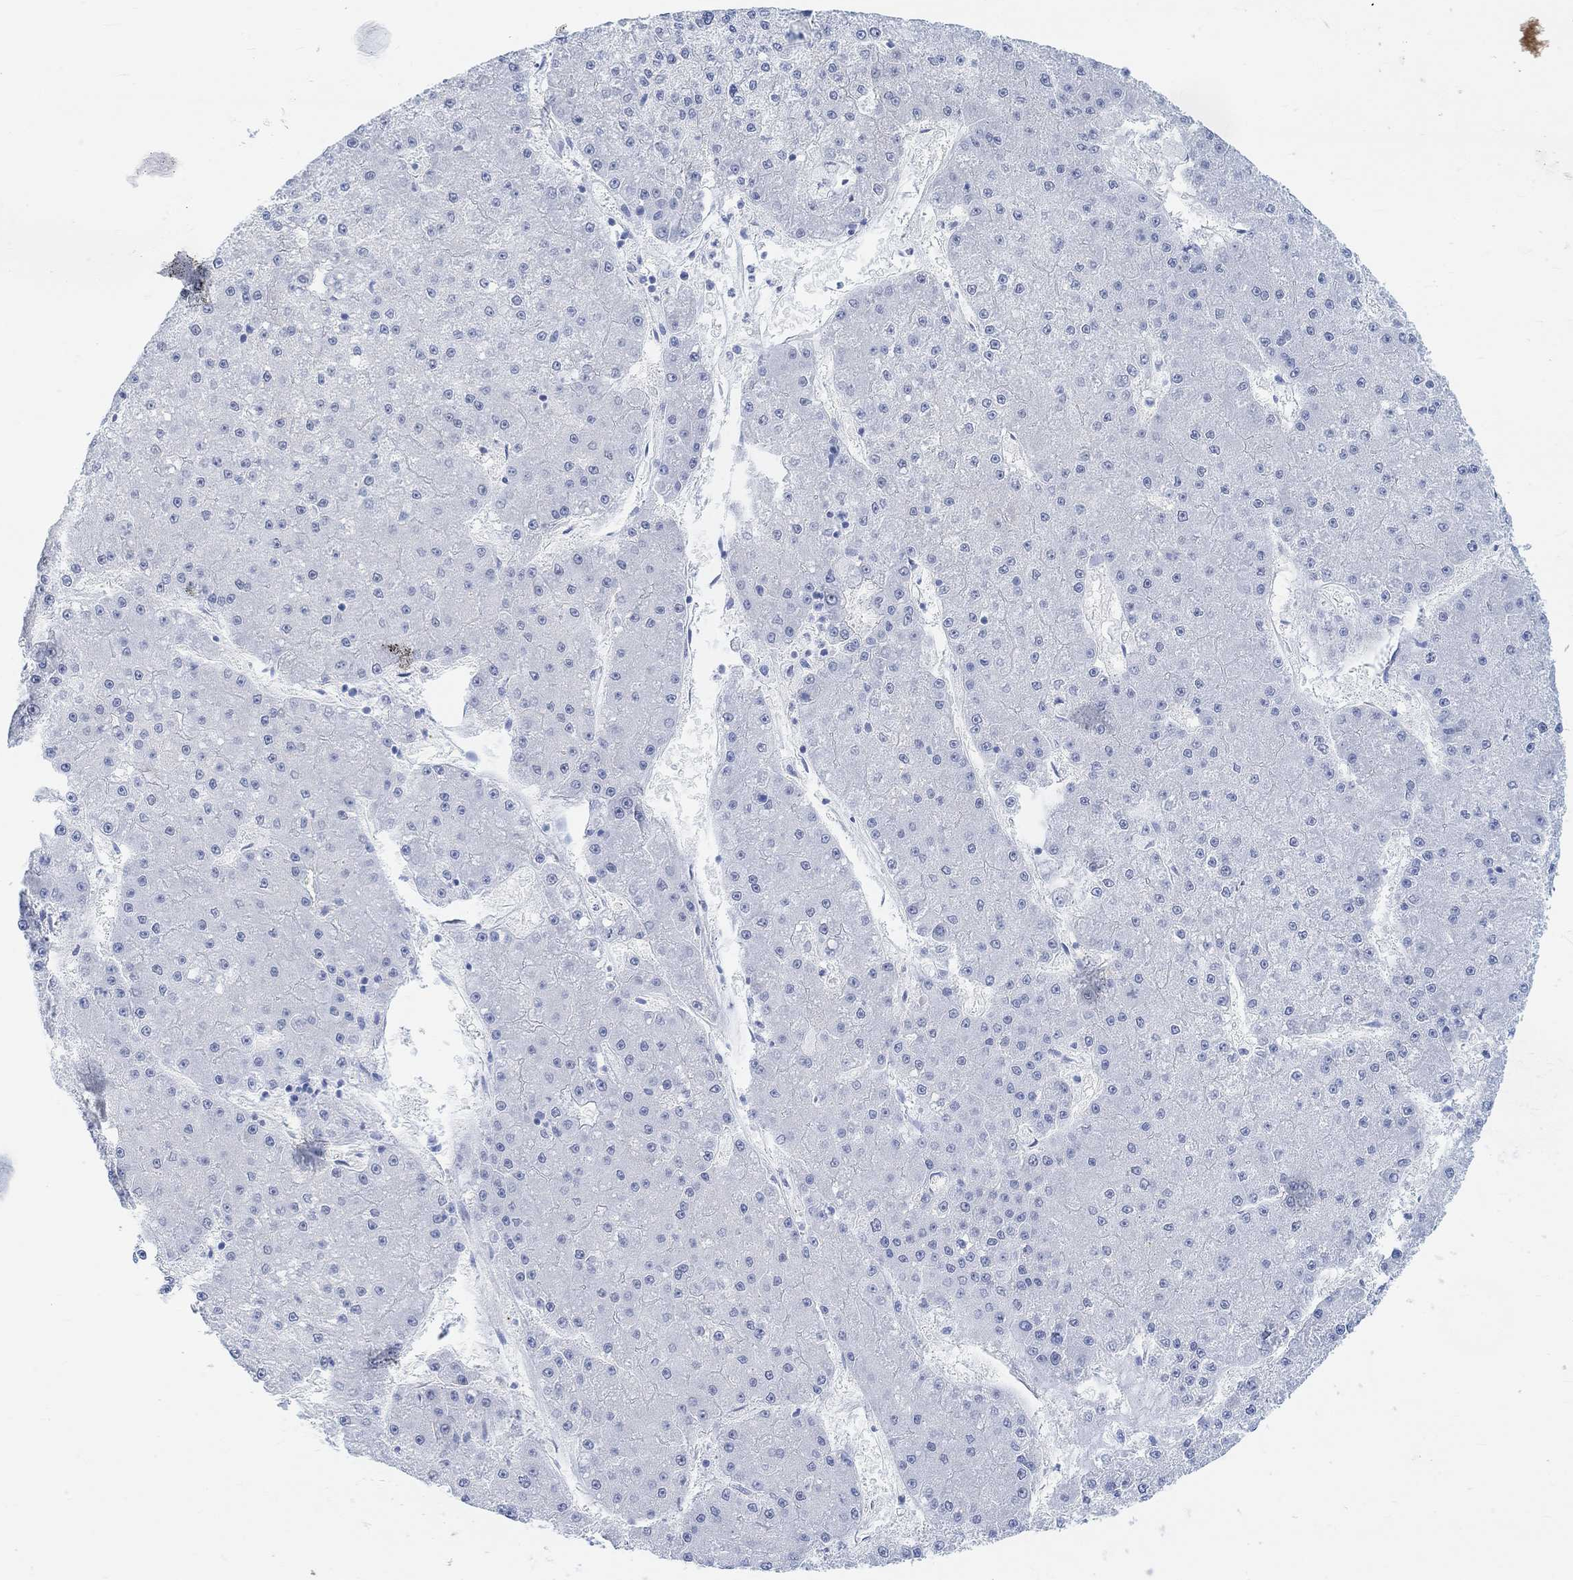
{"staining": {"intensity": "negative", "quantity": "none", "location": "none"}, "tissue": "liver cancer", "cell_type": "Tumor cells", "image_type": "cancer", "snomed": [{"axis": "morphology", "description": "Carcinoma, Hepatocellular, NOS"}, {"axis": "topography", "description": "Liver"}], "caption": "This is a micrograph of immunohistochemistry (IHC) staining of liver hepatocellular carcinoma, which shows no positivity in tumor cells.", "gene": "ENO4", "patient": {"sex": "male", "age": 73}}